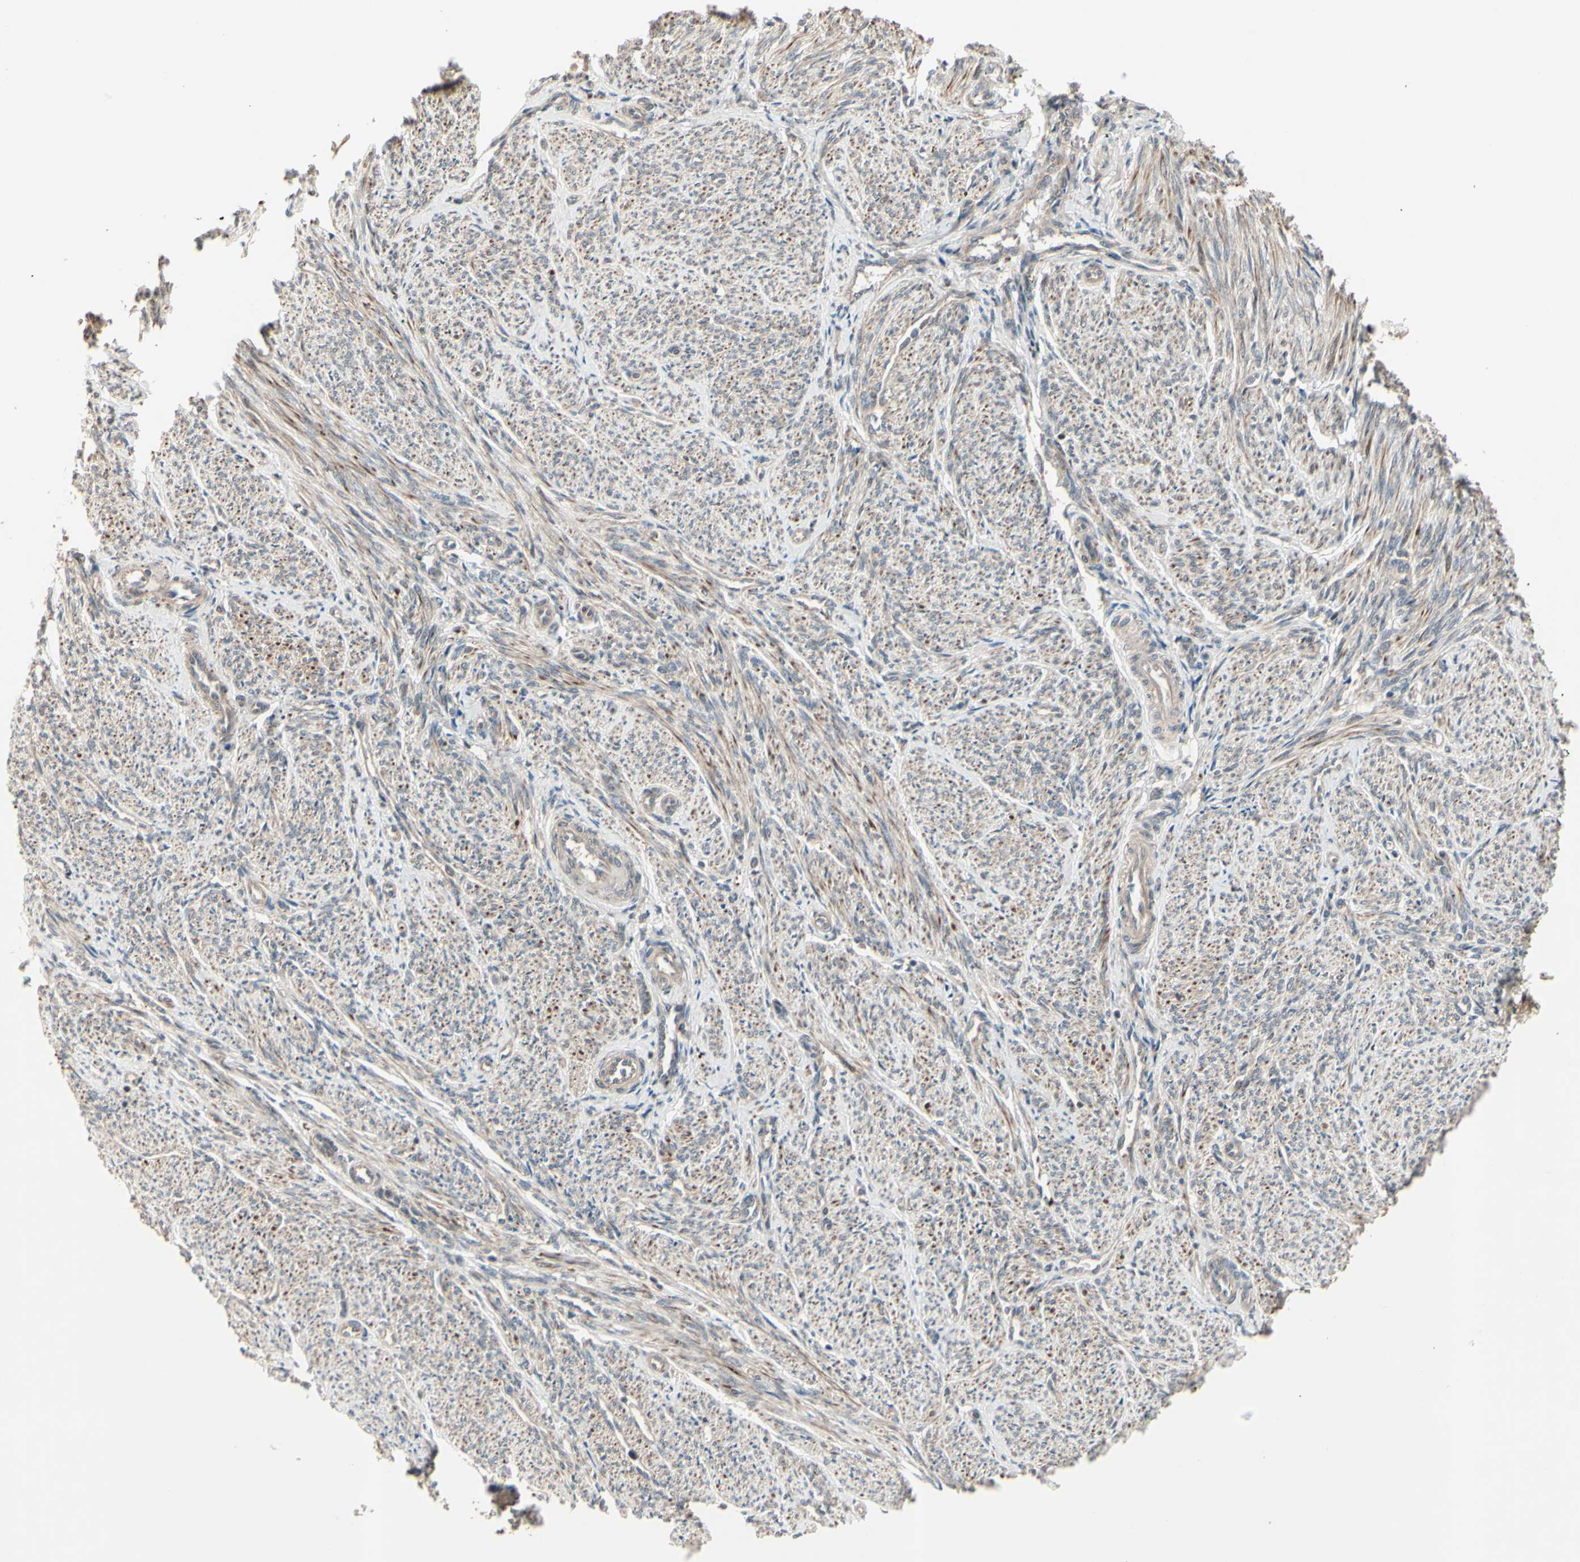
{"staining": {"intensity": "weak", "quantity": "25%-75%", "location": "cytoplasmic/membranous"}, "tissue": "smooth muscle", "cell_type": "Smooth muscle cells", "image_type": "normal", "snomed": [{"axis": "morphology", "description": "Normal tissue, NOS"}, {"axis": "topography", "description": "Smooth muscle"}], "caption": "High-magnification brightfield microscopy of normal smooth muscle stained with DAB (brown) and counterstained with hematoxylin (blue). smooth muscle cells exhibit weak cytoplasmic/membranous positivity is seen in about25%-75% of cells. (Stains: DAB (3,3'-diaminobenzidine) in brown, nuclei in blue, Microscopy: brightfield microscopy at high magnification).", "gene": "MLF2", "patient": {"sex": "female", "age": 65}}